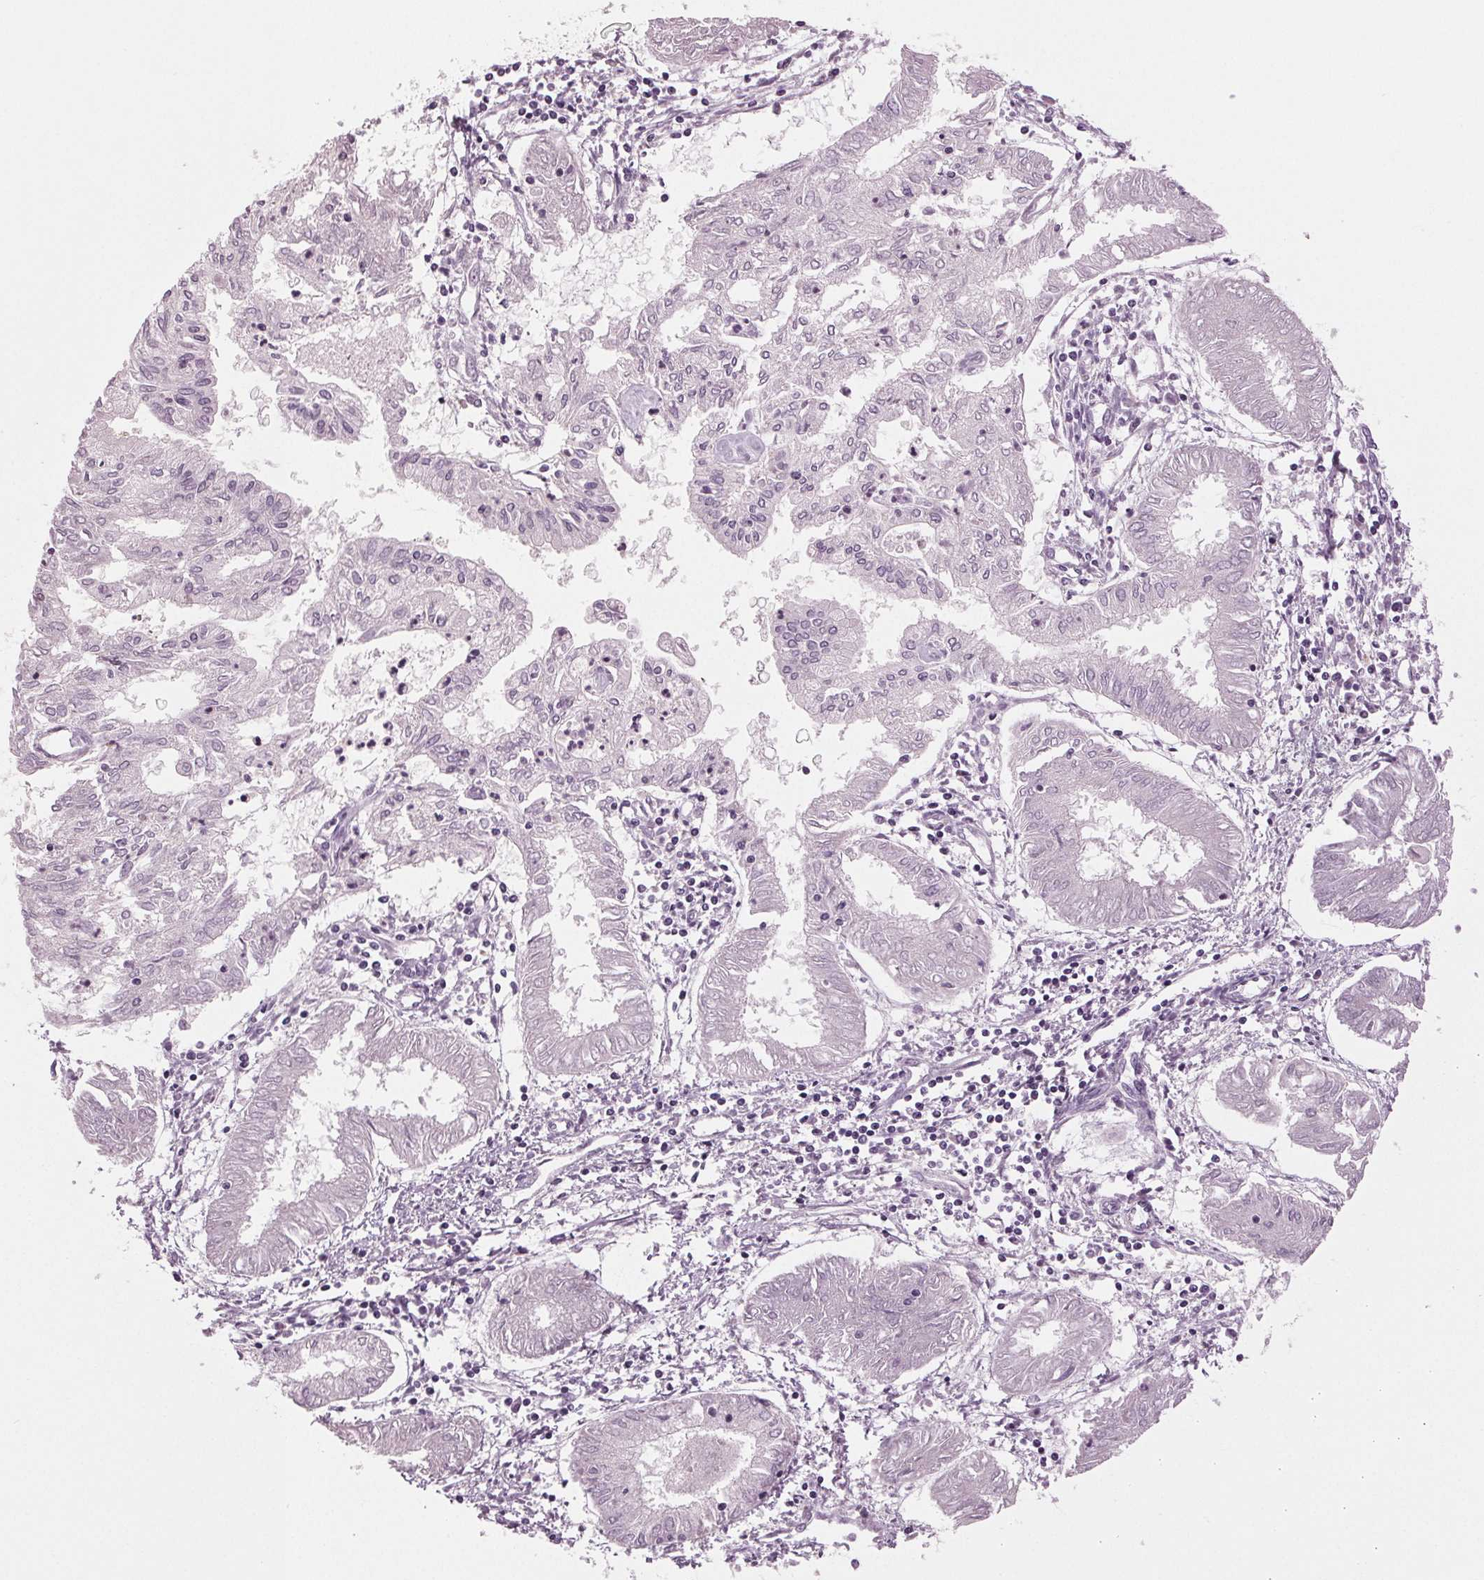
{"staining": {"intensity": "negative", "quantity": "none", "location": "none"}, "tissue": "endometrial cancer", "cell_type": "Tumor cells", "image_type": "cancer", "snomed": [{"axis": "morphology", "description": "Adenocarcinoma, NOS"}, {"axis": "topography", "description": "Endometrium"}], "caption": "Histopathology image shows no significant protein expression in tumor cells of endometrial adenocarcinoma.", "gene": "DNAH12", "patient": {"sex": "female", "age": 68}}